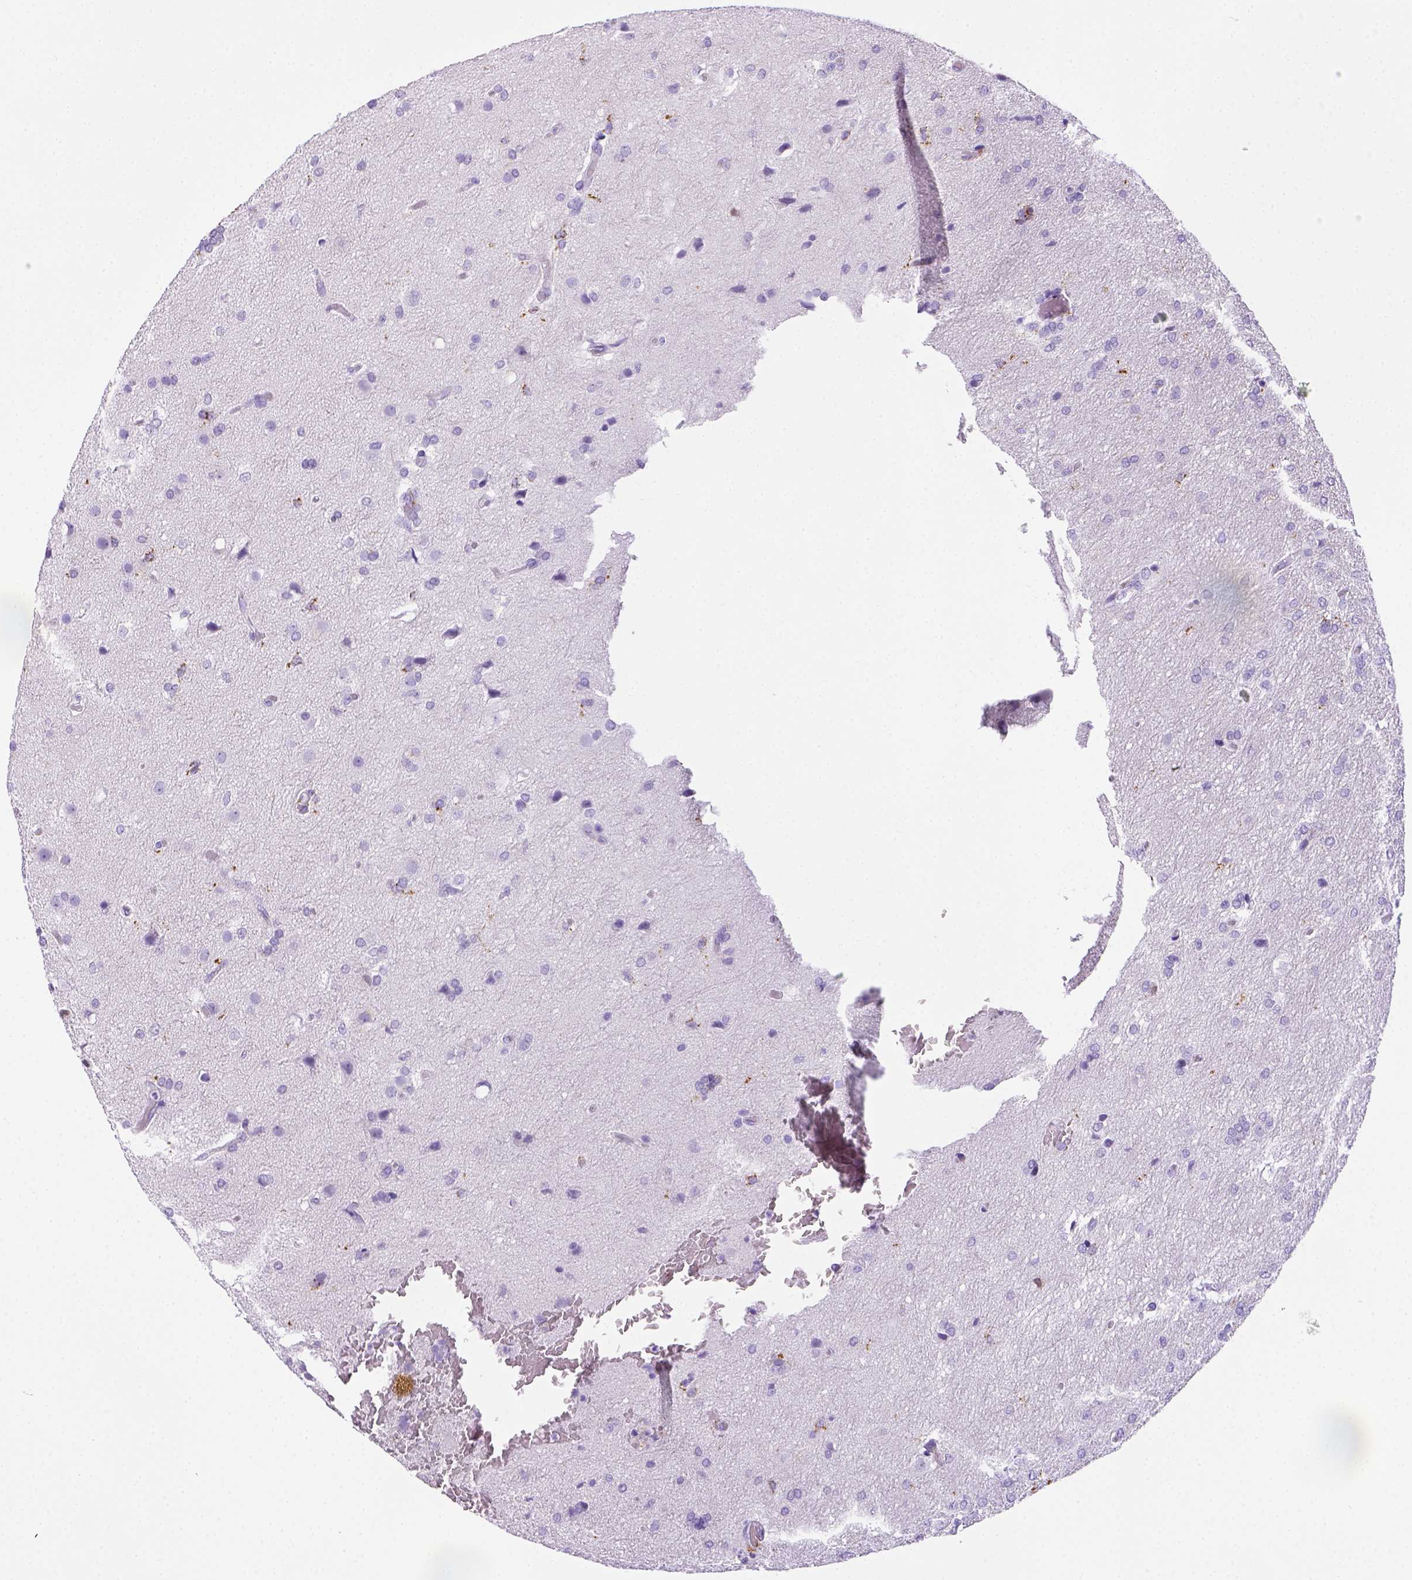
{"staining": {"intensity": "negative", "quantity": "none", "location": "none"}, "tissue": "glioma", "cell_type": "Tumor cells", "image_type": "cancer", "snomed": [{"axis": "morphology", "description": "Glioma, malignant, High grade"}, {"axis": "topography", "description": "Brain"}], "caption": "High power microscopy micrograph of an immunohistochemistry (IHC) image of glioma, revealing no significant positivity in tumor cells. (Brightfield microscopy of DAB (3,3'-diaminobenzidine) IHC at high magnification).", "gene": "CD68", "patient": {"sex": "male", "age": 68}}